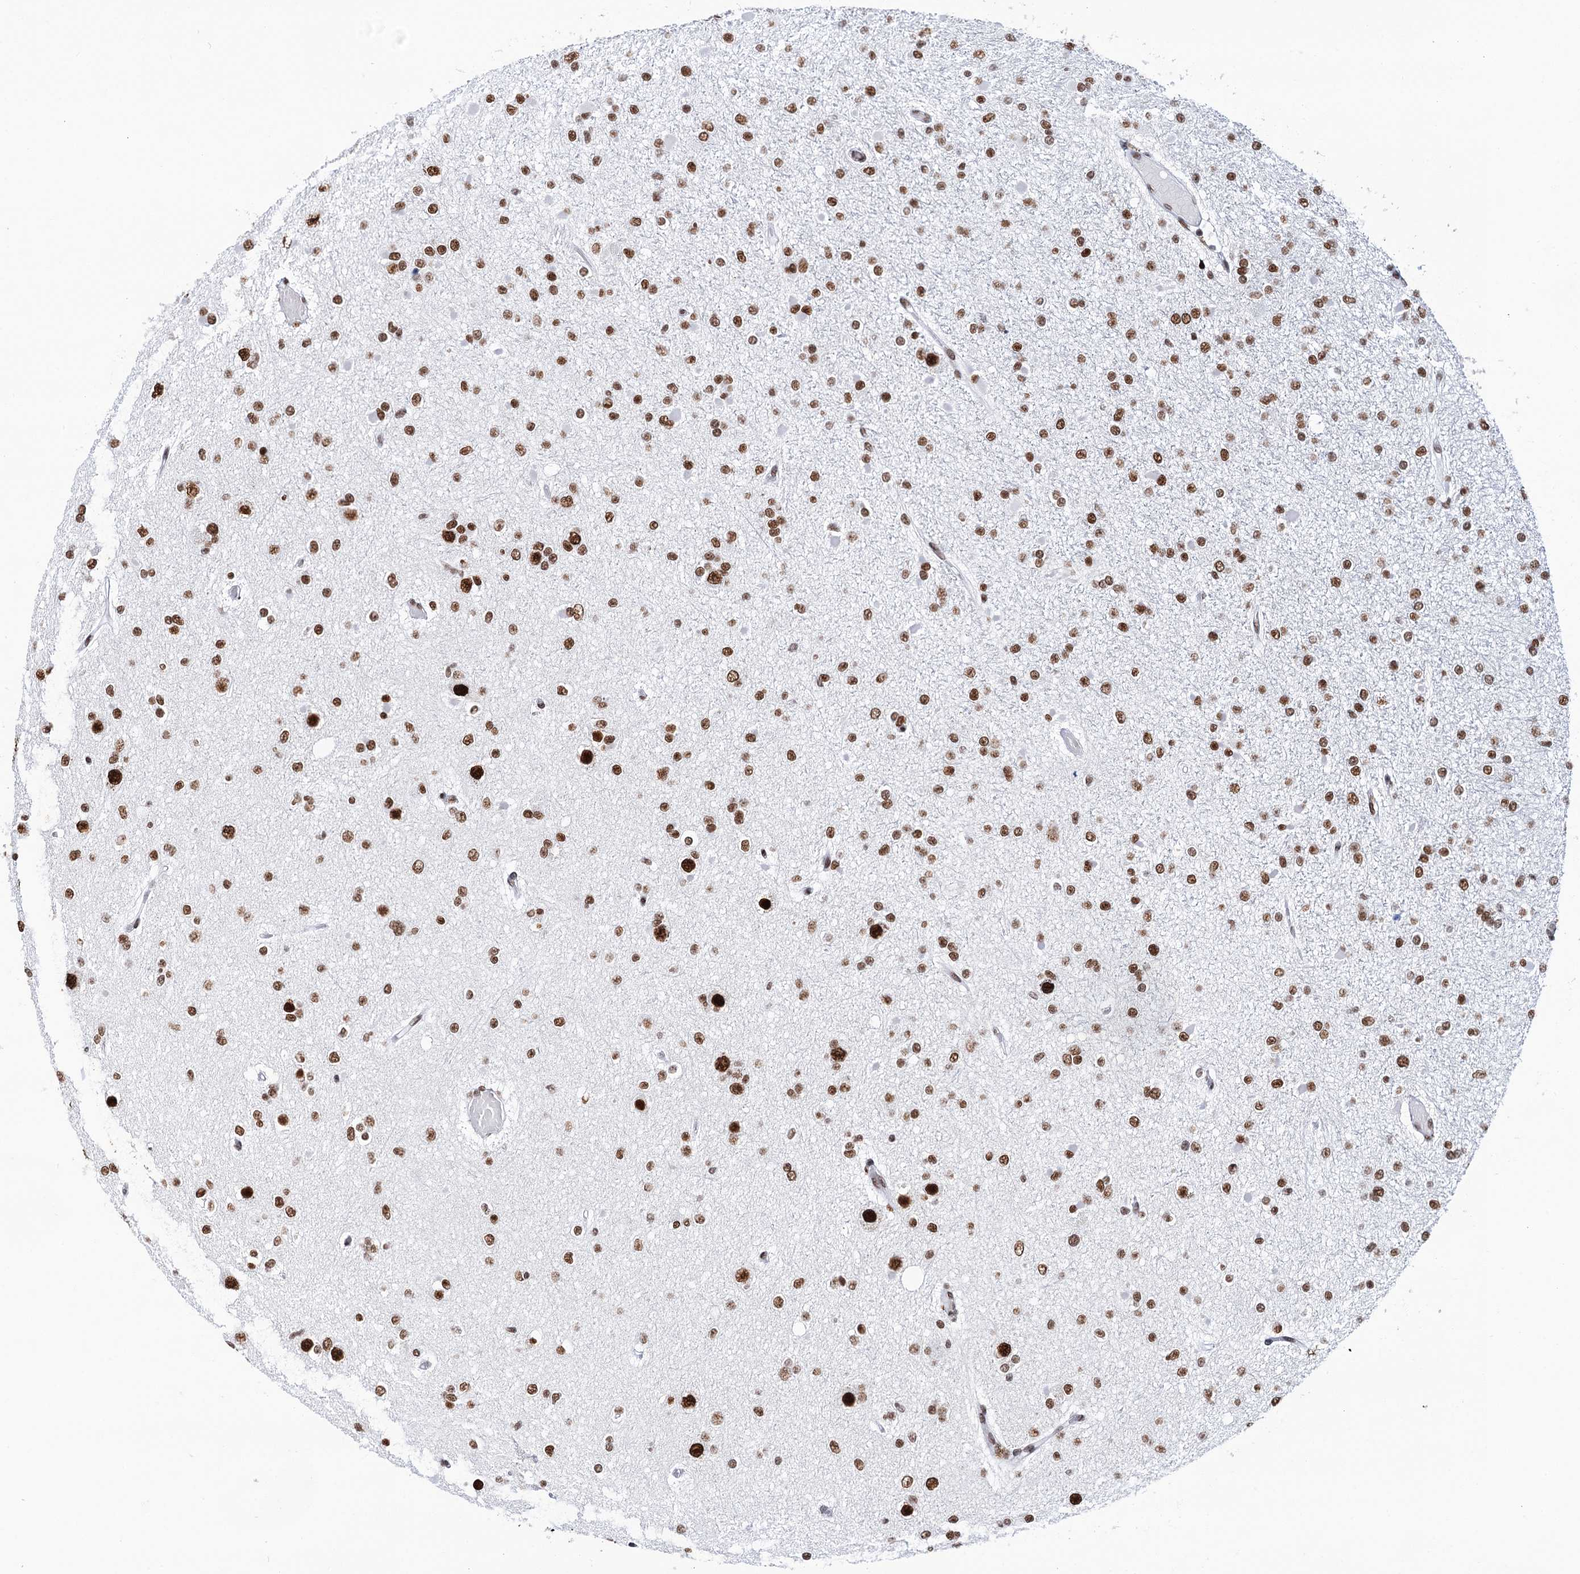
{"staining": {"intensity": "moderate", "quantity": ">75%", "location": "nuclear"}, "tissue": "glioma", "cell_type": "Tumor cells", "image_type": "cancer", "snomed": [{"axis": "morphology", "description": "Glioma, malignant, Low grade"}, {"axis": "topography", "description": "Brain"}], "caption": "A medium amount of moderate nuclear staining is seen in approximately >75% of tumor cells in glioma tissue.", "gene": "MATR3", "patient": {"sex": "female", "age": 22}}